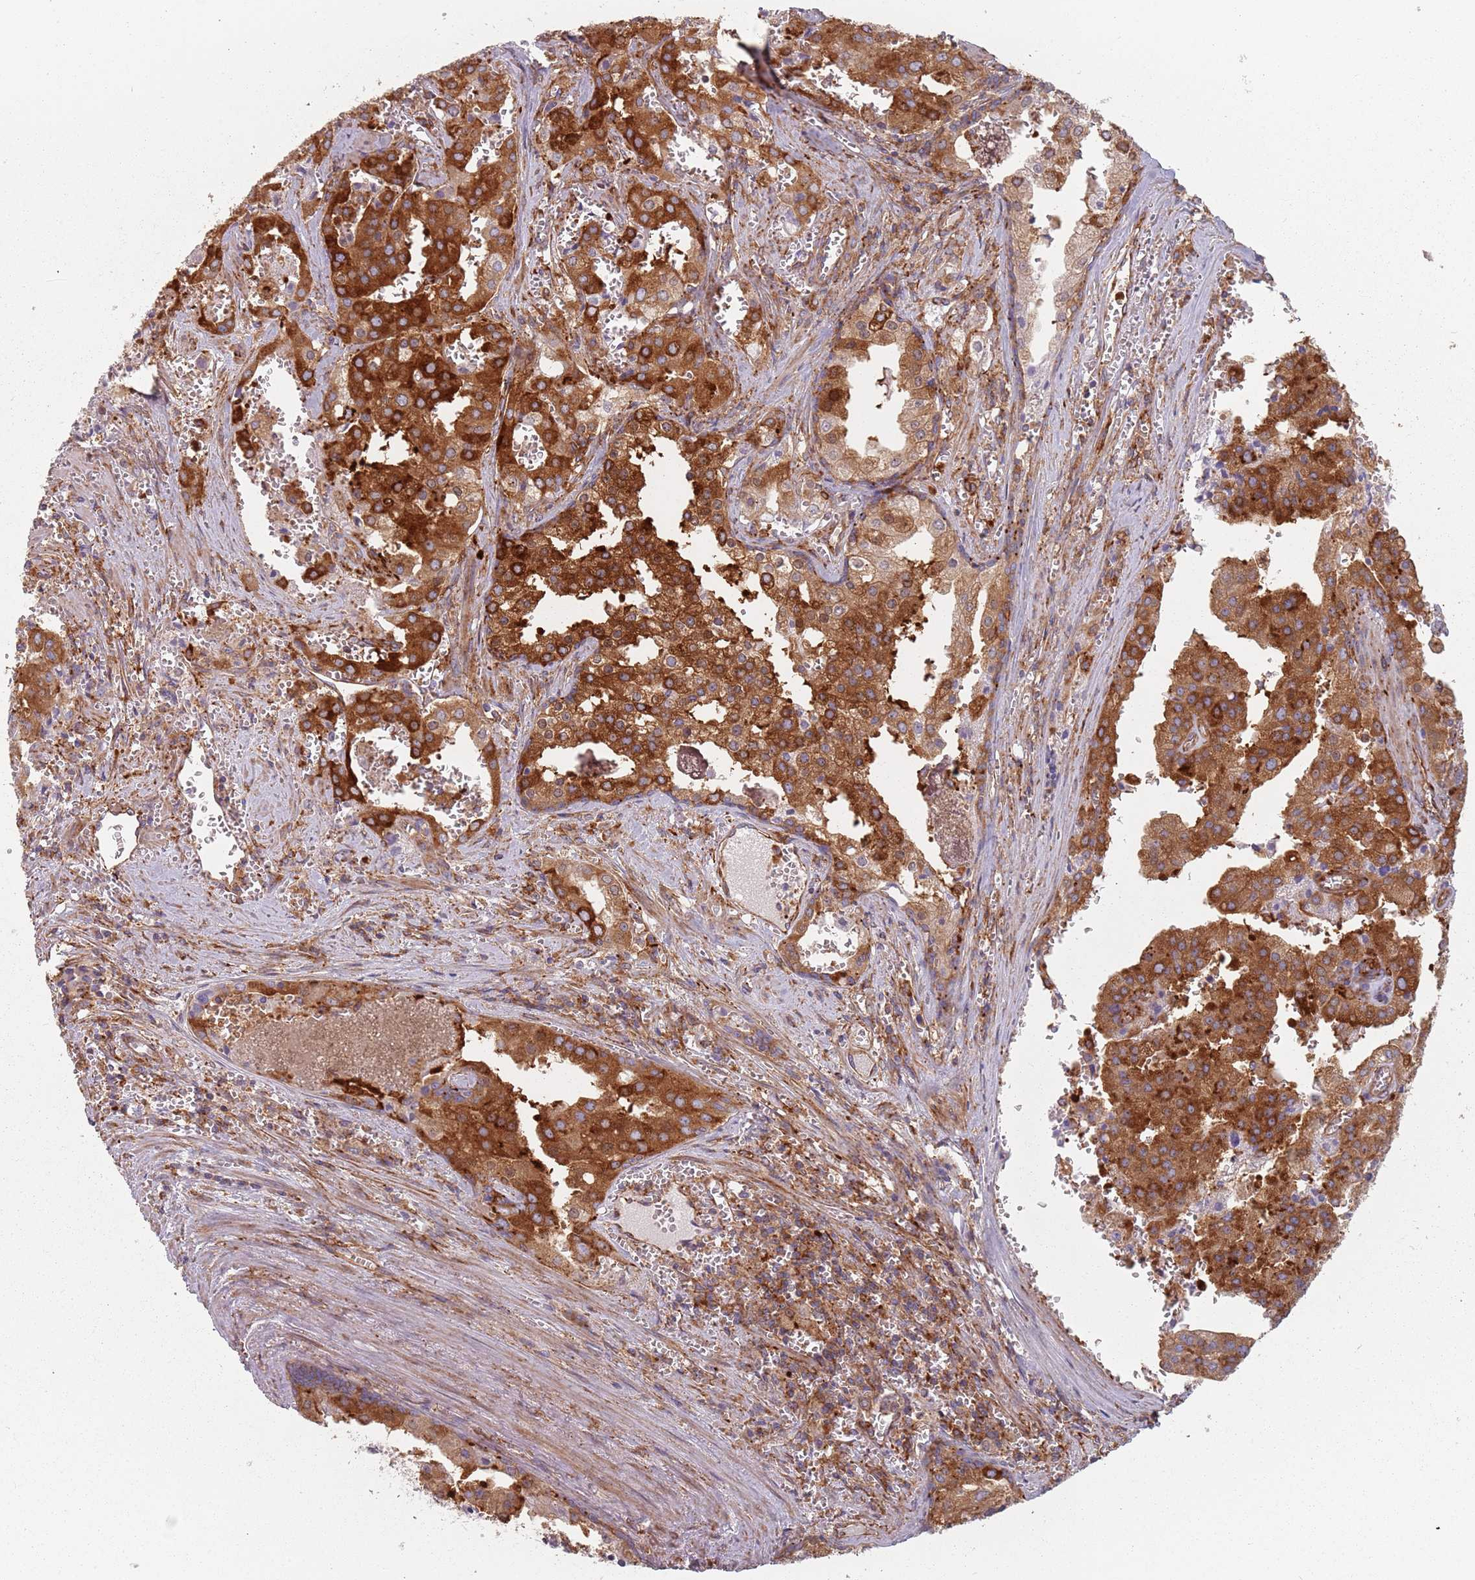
{"staining": {"intensity": "strong", "quantity": ">75%", "location": "cytoplasmic/membranous"}, "tissue": "prostate cancer", "cell_type": "Tumor cells", "image_type": "cancer", "snomed": [{"axis": "morphology", "description": "Adenocarcinoma, High grade"}, {"axis": "topography", "description": "Prostate"}], "caption": "Immunohistochemical staining of human prostate cancer displays strong cytoplasmic/membranous protein expression in about >75% of tumor cells.", "gene": "TPD52L2", "patient": {"sex": "male", "age": 68}}